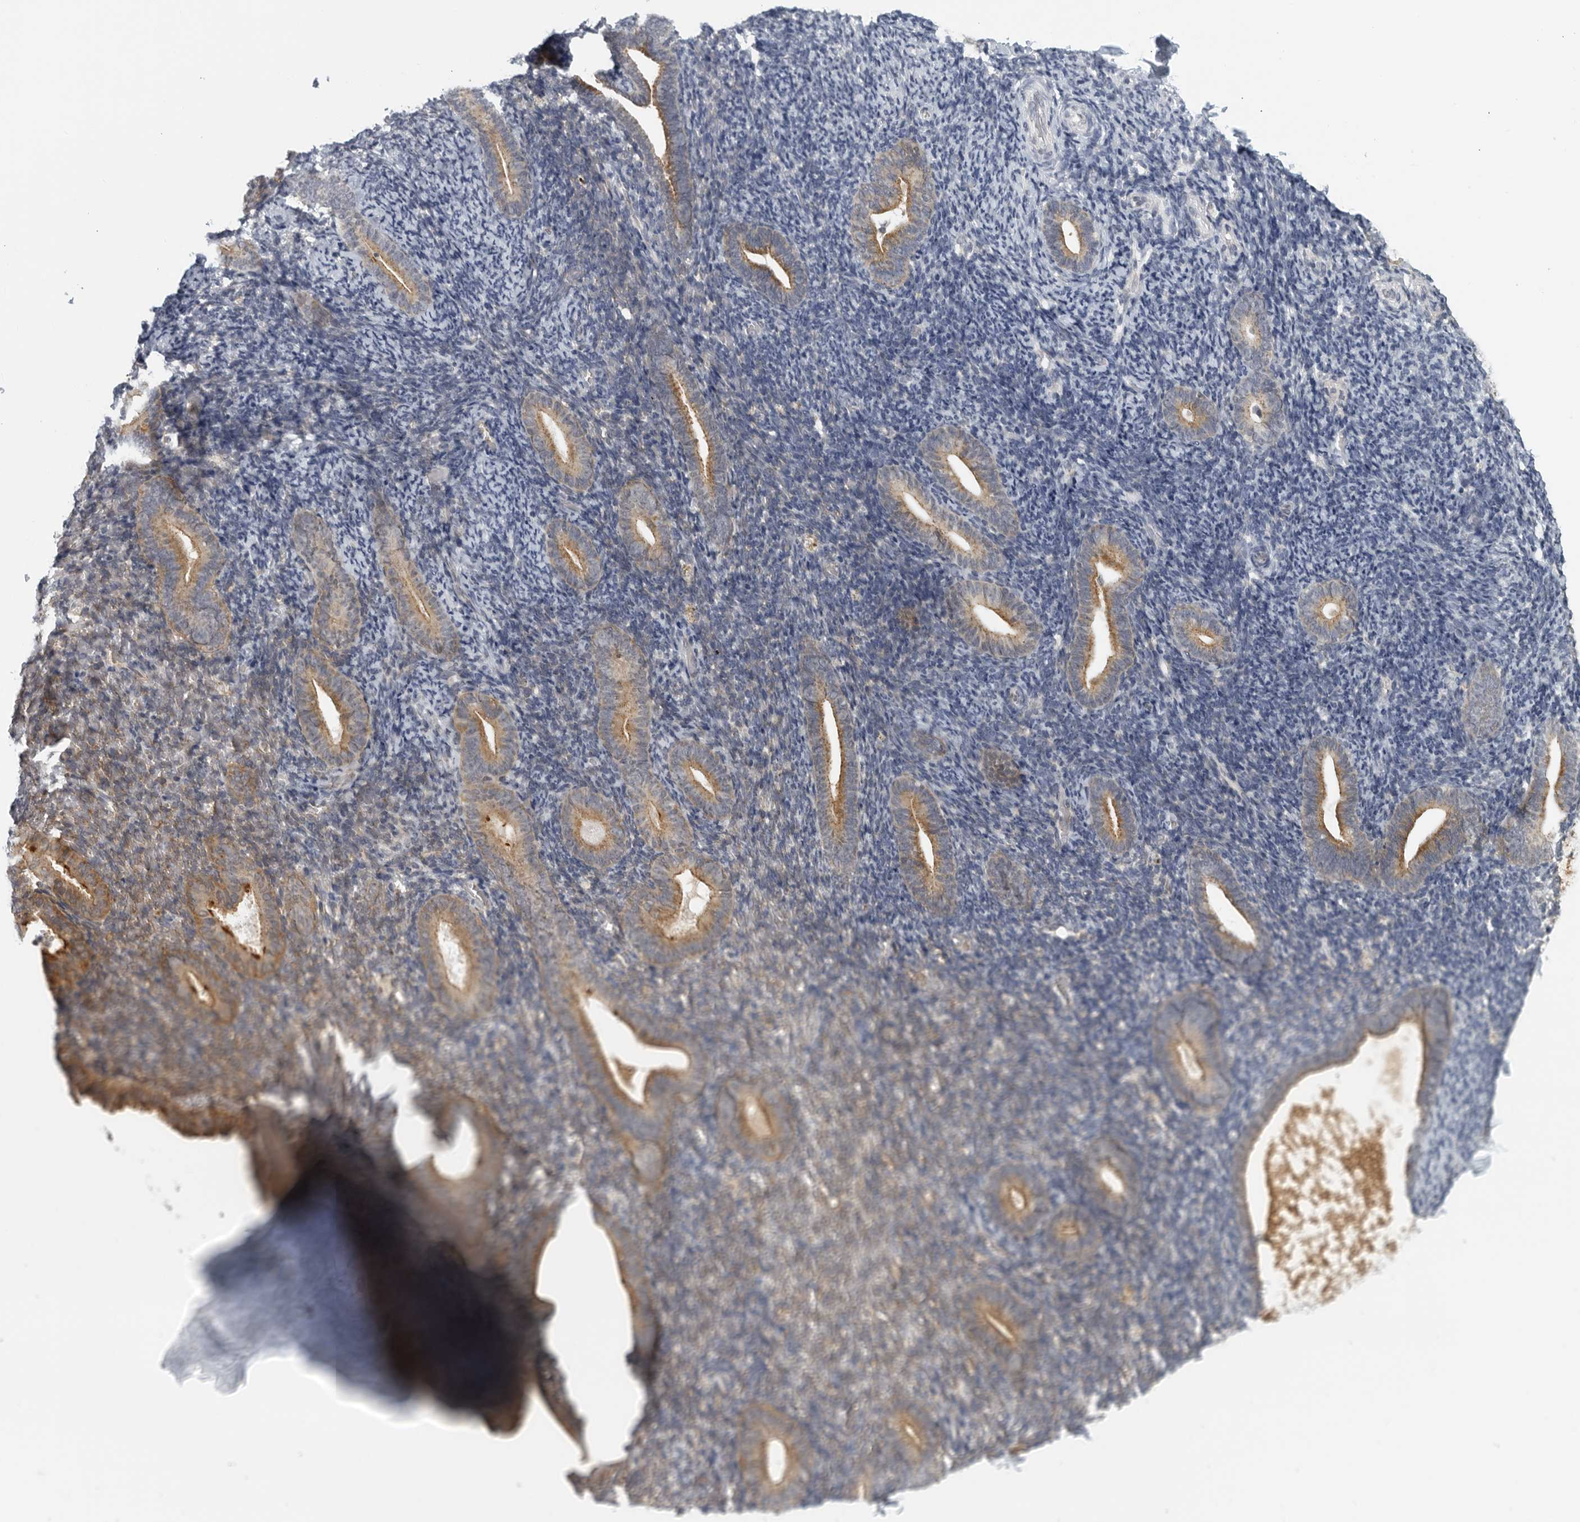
{"staining": {"intensity": "negative", "quantity": "none", "location": "none"}, "tissue": "endometrium", "cell_type": "Cells in endometrial stroma", "image_type": "normal", "snomed": [{"axis": "morphology", "description": "Normal tissue, NOS"}, {"axis": "topography", "description": "Endometrium"}], "caption": "Human endometrium stained for a protein using IHC exhibits no staining in cells in endometrial stroma.", "gene": "RC3H1", "patient": {"sex": "female", "age": 51}}